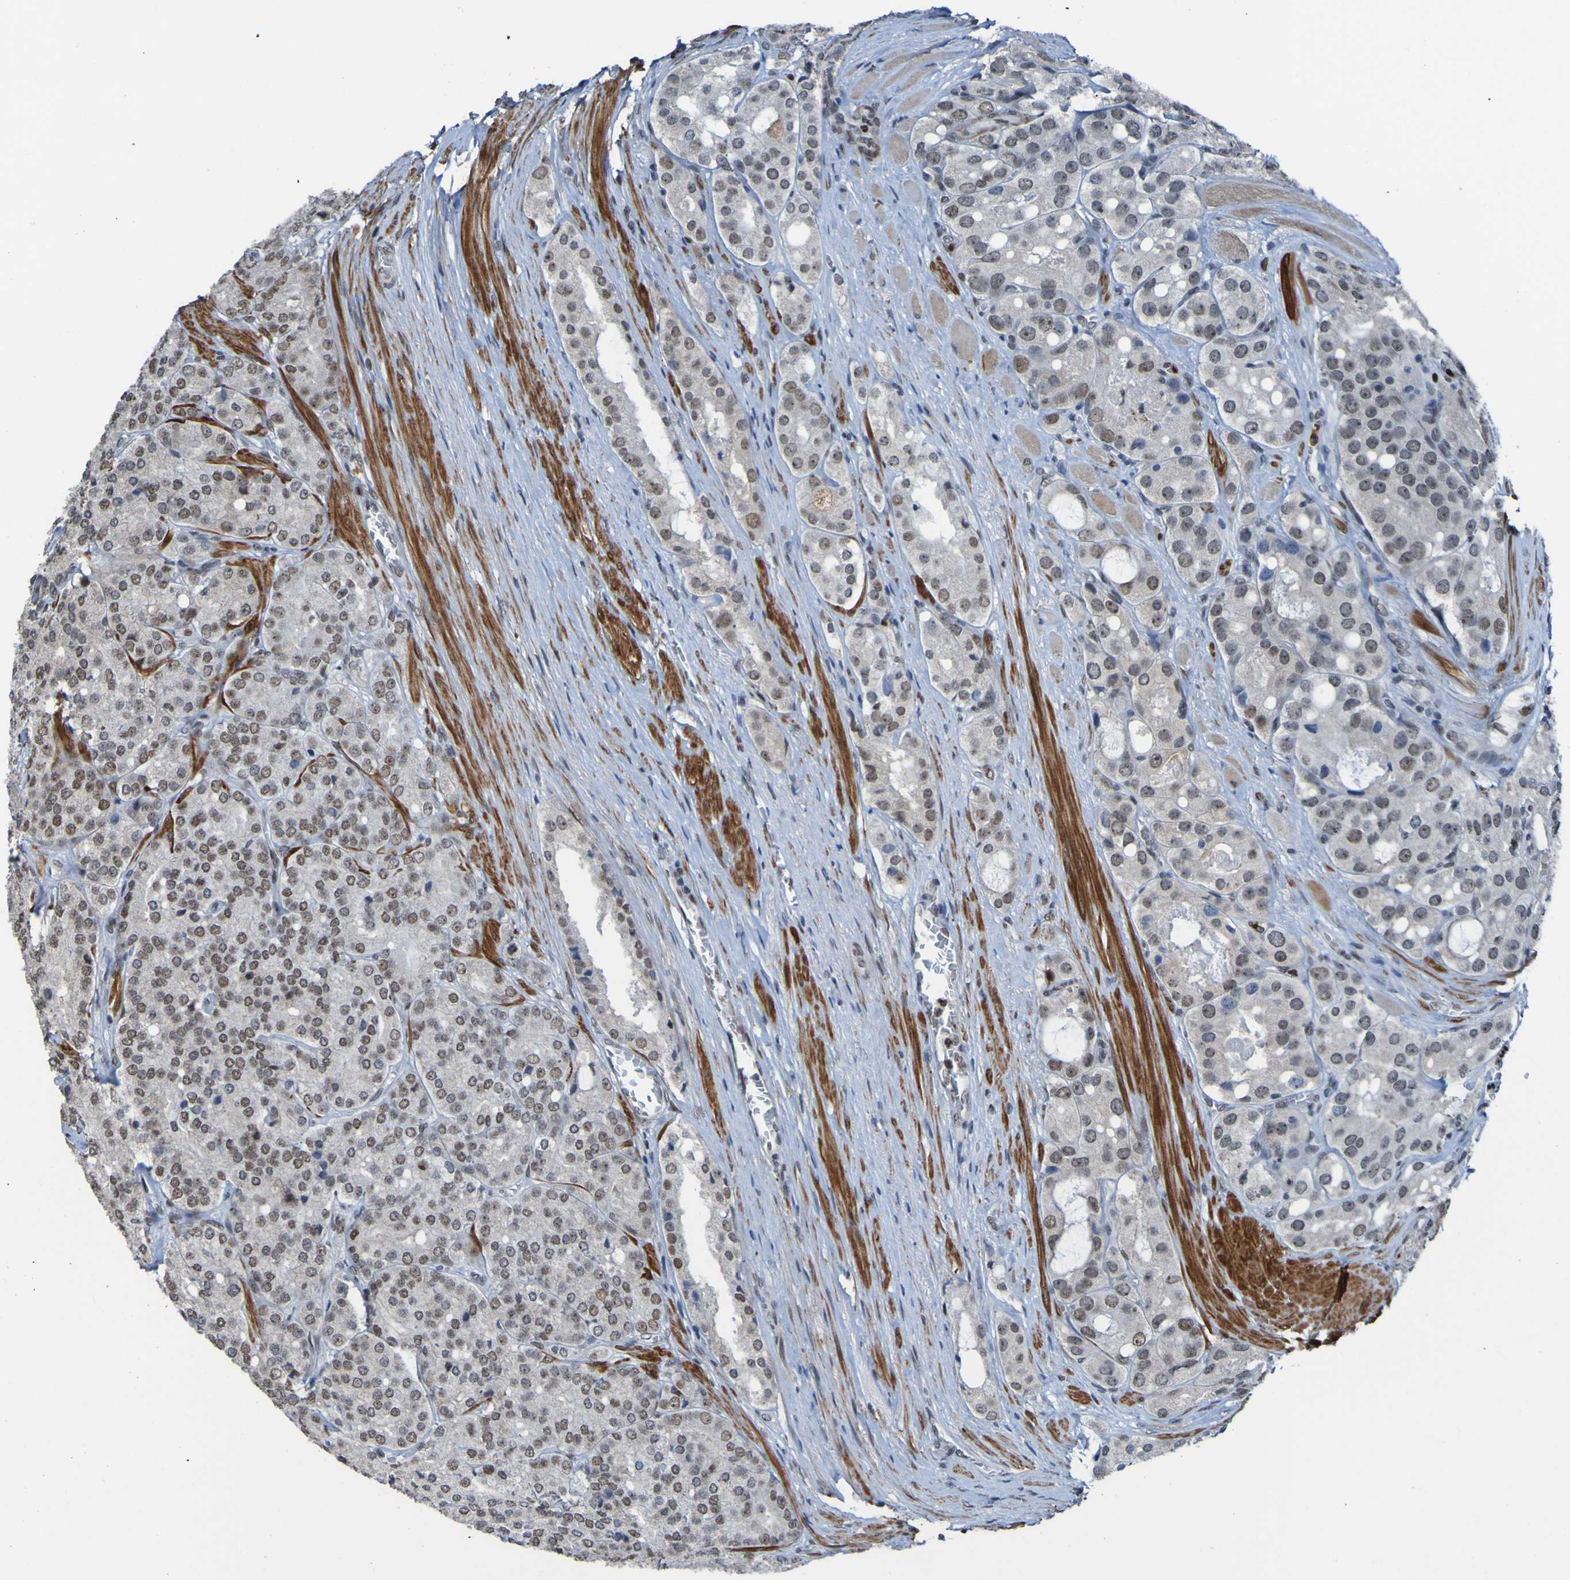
{"staining": {"intensity": "moderate", "quantity": ">75%", "location": "nuclear"}, "tissue": "prostate cancer", "cell_type": "Tumor cells", "image_type": "cancer", "snomed": [{"axis": "morphology", "description": "Adenocarcinoma, High grade"}, {"axis": "topography", "description": "Prostate"}], "caption": "Immunohistochemistry image of neoplastic tissue: human prostate high-grade adenocarcinoma stained using immunohistochemistry exhibits medium levels of moderate protein expression localized specifically in the nuclear of tumor cells, appearing as a nuclear brown color.", "gene": "PHF2", "patient": {"sex": "male", "age": 65}}